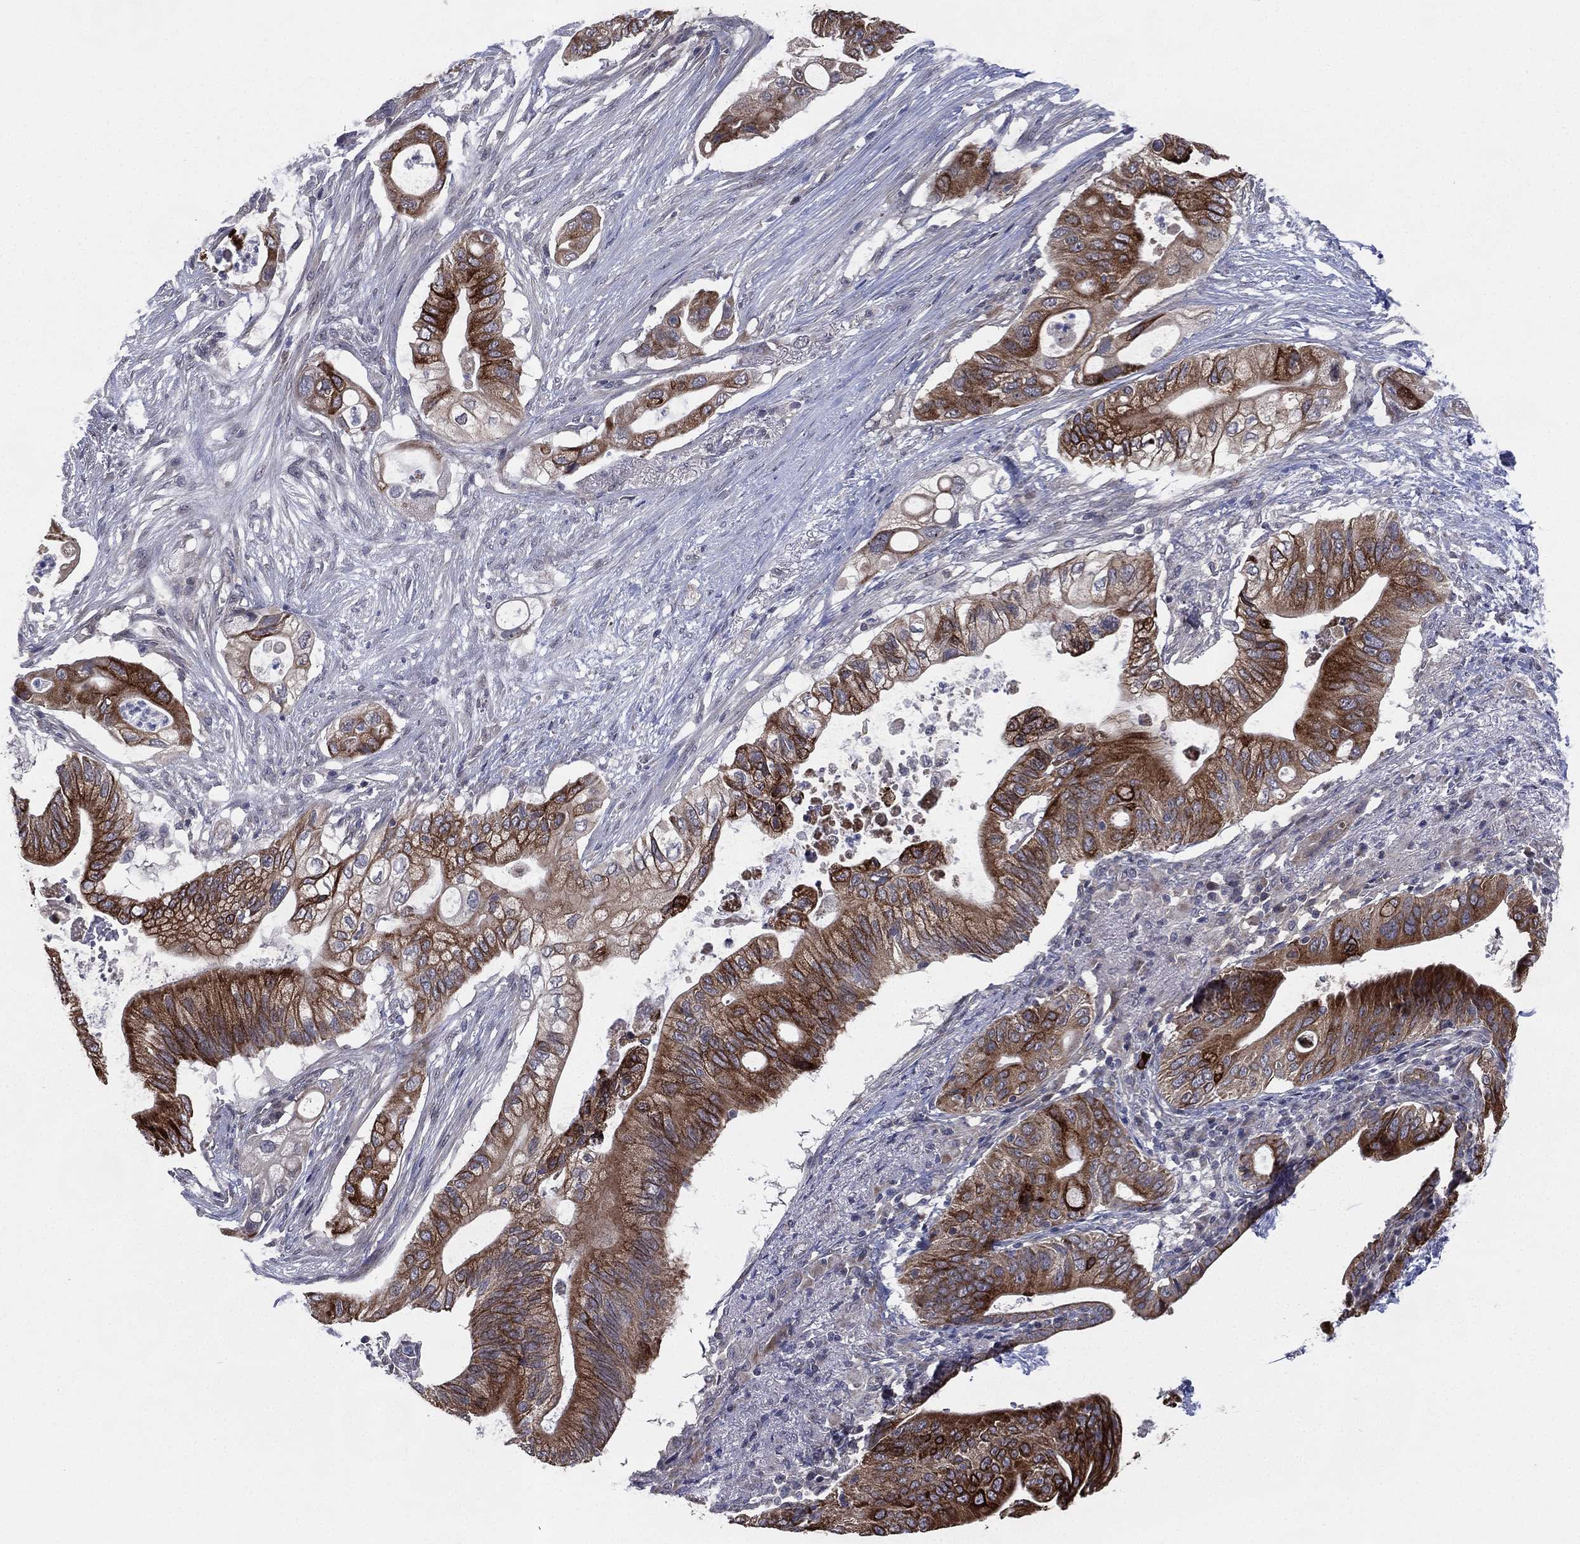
{"staining": {"intensity": "strong", "quantity": ">75%", "location": "cytoplasmic/membranous"}, "tissue": "pancreatic cancer", "cell_type": "Tumor cells", "image_type": "cancer", "snomed": [{"axis": "morphology", "description": "Adenocarcinoma, NOS"}, {"axis": "topography", "description": "Pancreas"}], "caption": "Pancreatic cancer (adenocarcinoma) stained with DAB IHC shows high levels of strong cytoplasmic/membranous expression in about >75% of tumor cells.", "gene": "KAT14", "patient": {"sex": "female", "age": 72}}